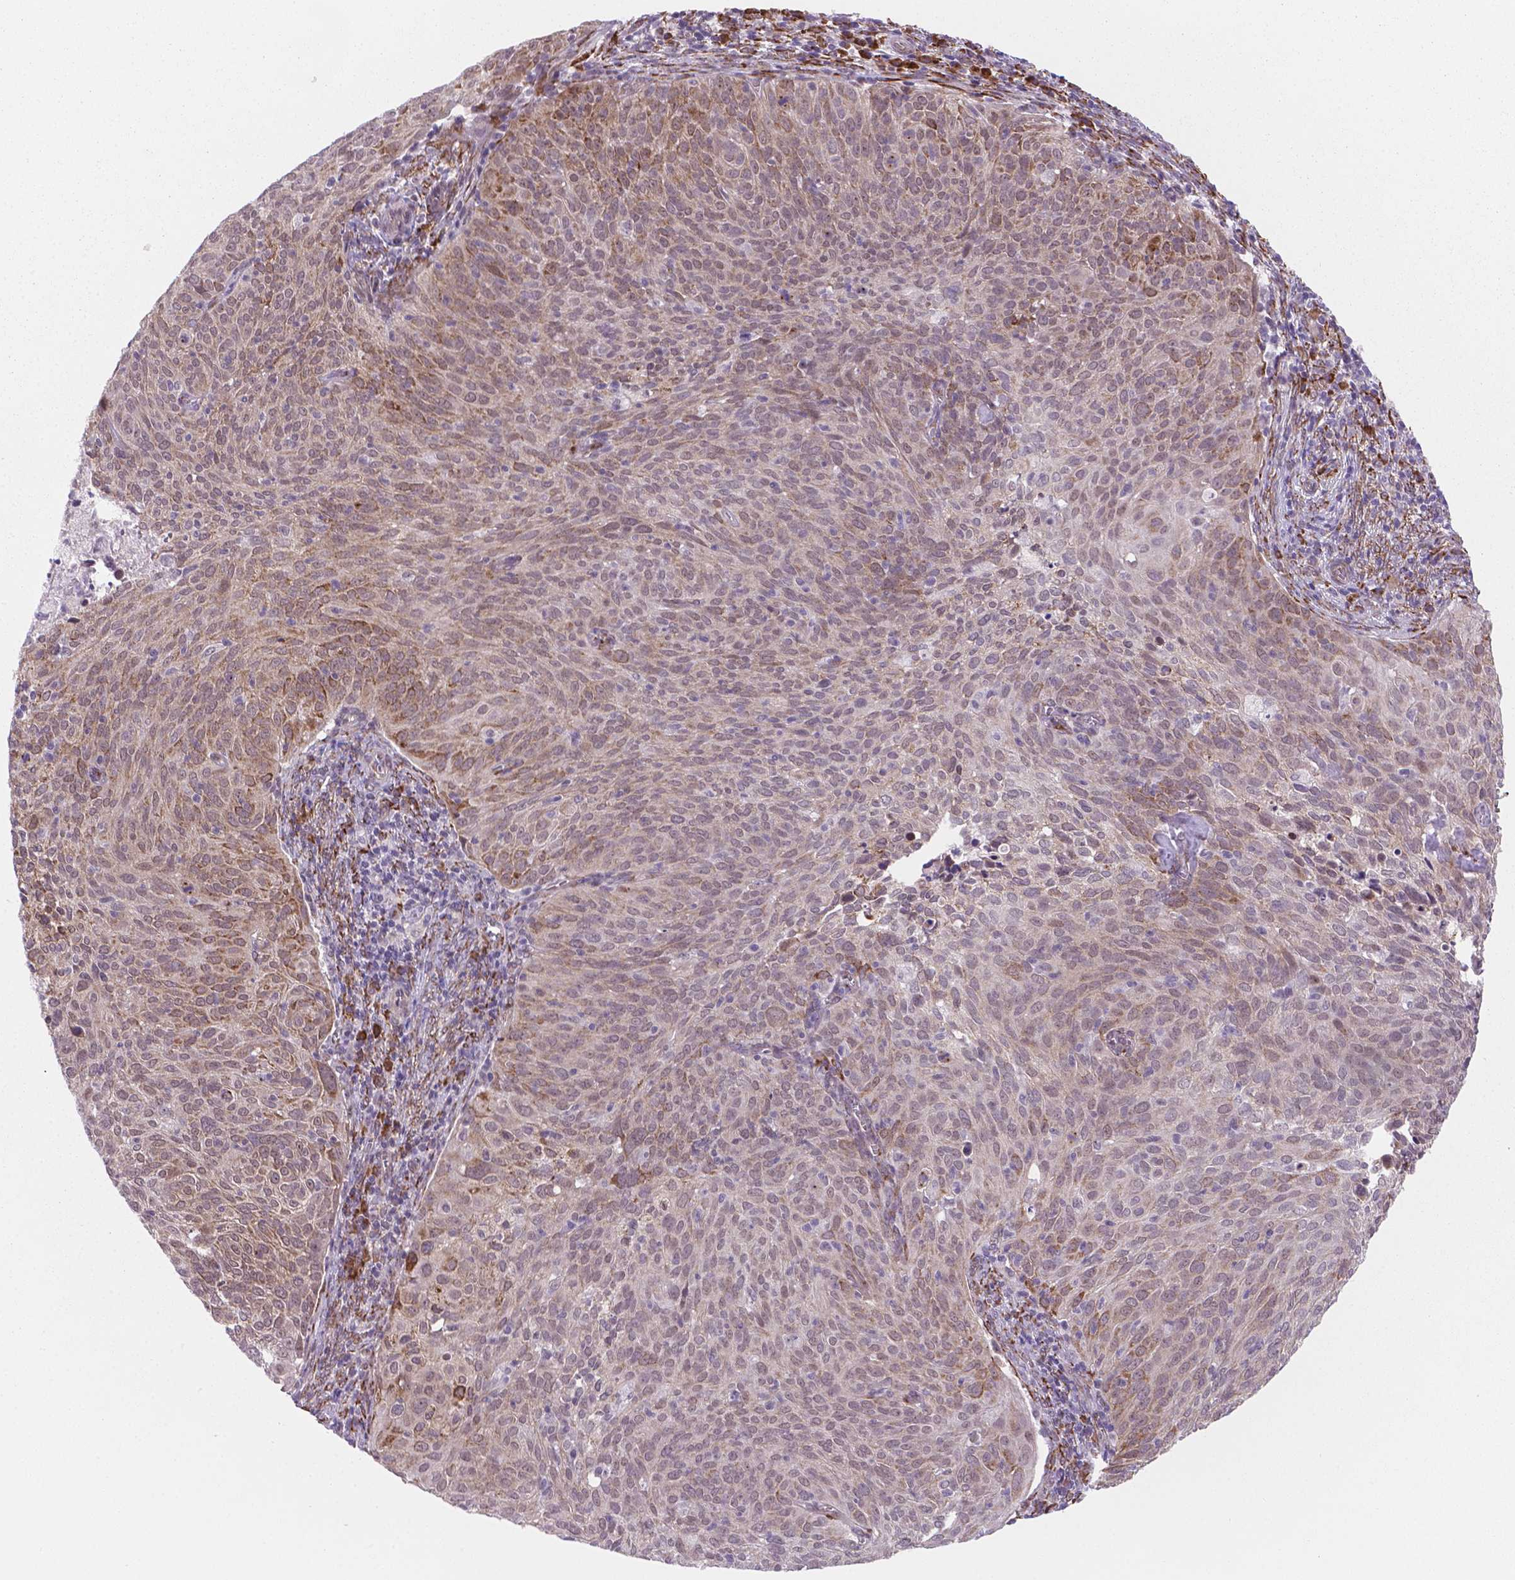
{"staining": {"intensity": "weak", "quantity": "25%-75%", "location": "cytoplasmic/membranous"}, "tissue": "cervical cancer", "cell_type": "Tumor cells", "image_type": "cancer", "snomed": [{"axis": "morphology", "description": "Squamous cell carcinoma, NOS"}, {"axis": "topography", "description": "Cervix"}], "caption": "The immunohistochemical stain labels weak cytoplasmic/membranous positivity in tumor cells of cervical squamous cell carcinoma tissue. (DAB (3,3'-diaminobenzidine) IHC, brown staining for protein, blue staining for nuclei).", "gene": "FNIP1", "patient": {"sex": "female", "age": 39}}